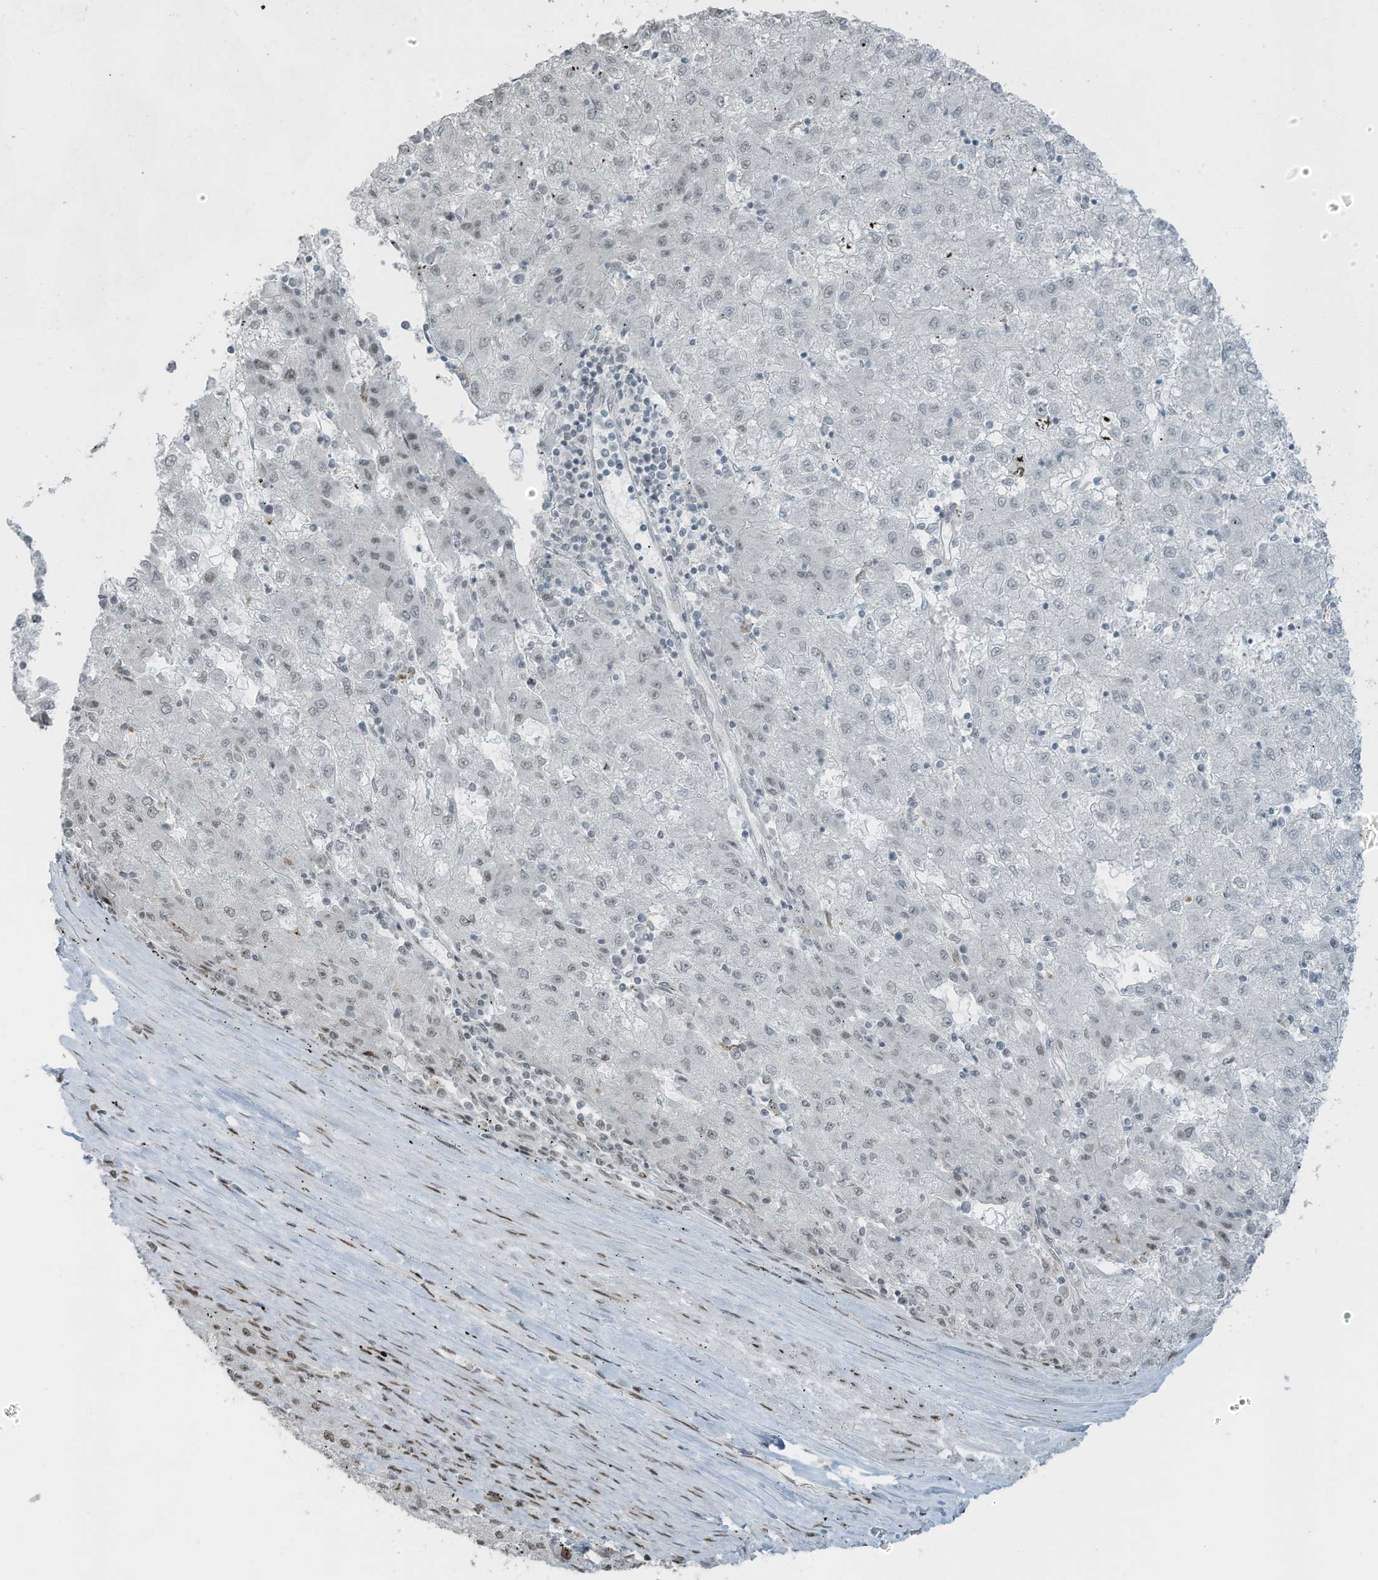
{"staining": {"intensity": "negative", "quantity": "none", "location": "none"}, "tissue": "liver cancer", "cell_type": "Tumor cells", "image_type": "cancer", "snomed": [{"axis": "morphology", "description": "Carcinoma, Hepatocellular, NOS"}, {"axis": "topography", "description": "Liver"}], "caption": "This is a micrograph of immunohistochemistry staining of hepatocellular carcinoma (liver), which shows no expression in tumor cells. (DAB IHC visualized using brightfield microscopy, high magnification).", "gene": "PCNP", "patient": {"sex": "male", "age": 72}}